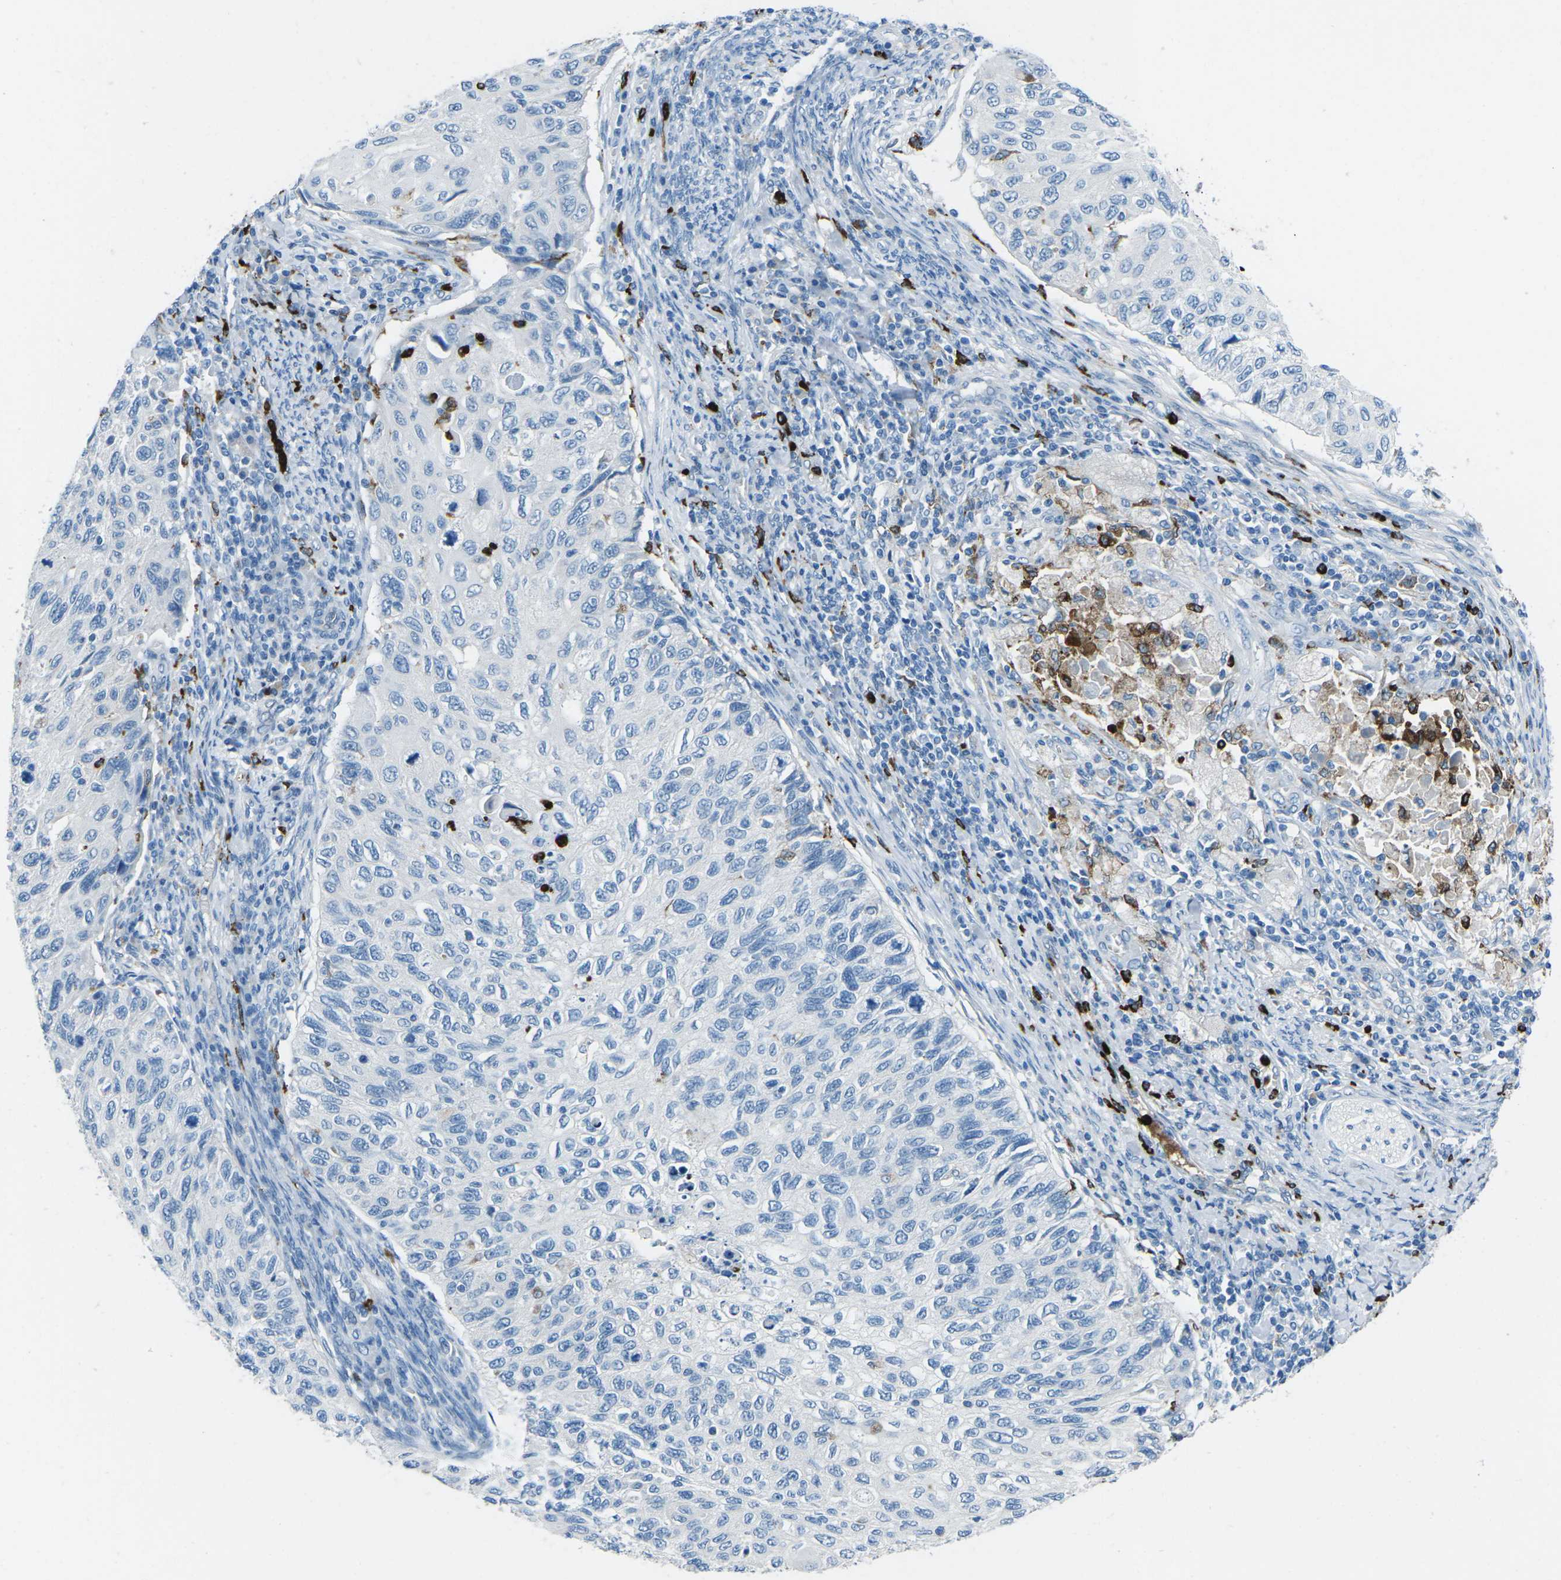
{"staining": {"intensity": "negative", "quantity": "none", "location": "none"}, "tissue": "cervical cancer", "cell_type": "Tumor cells", "image_type": "cancer", "snomed": [{"axis": "morphology", "description": "Squamous cell carcinoma, NOS"}, {"axis": "topography", "description": "Cervix"}], "caption": "High power microscopy histopathology image of an IHC histopathology image of cervical cancer, revealing no significant expression in tumor cells.", "gene": "FCN1", "patient": {"sex": "female", "age": 70}}